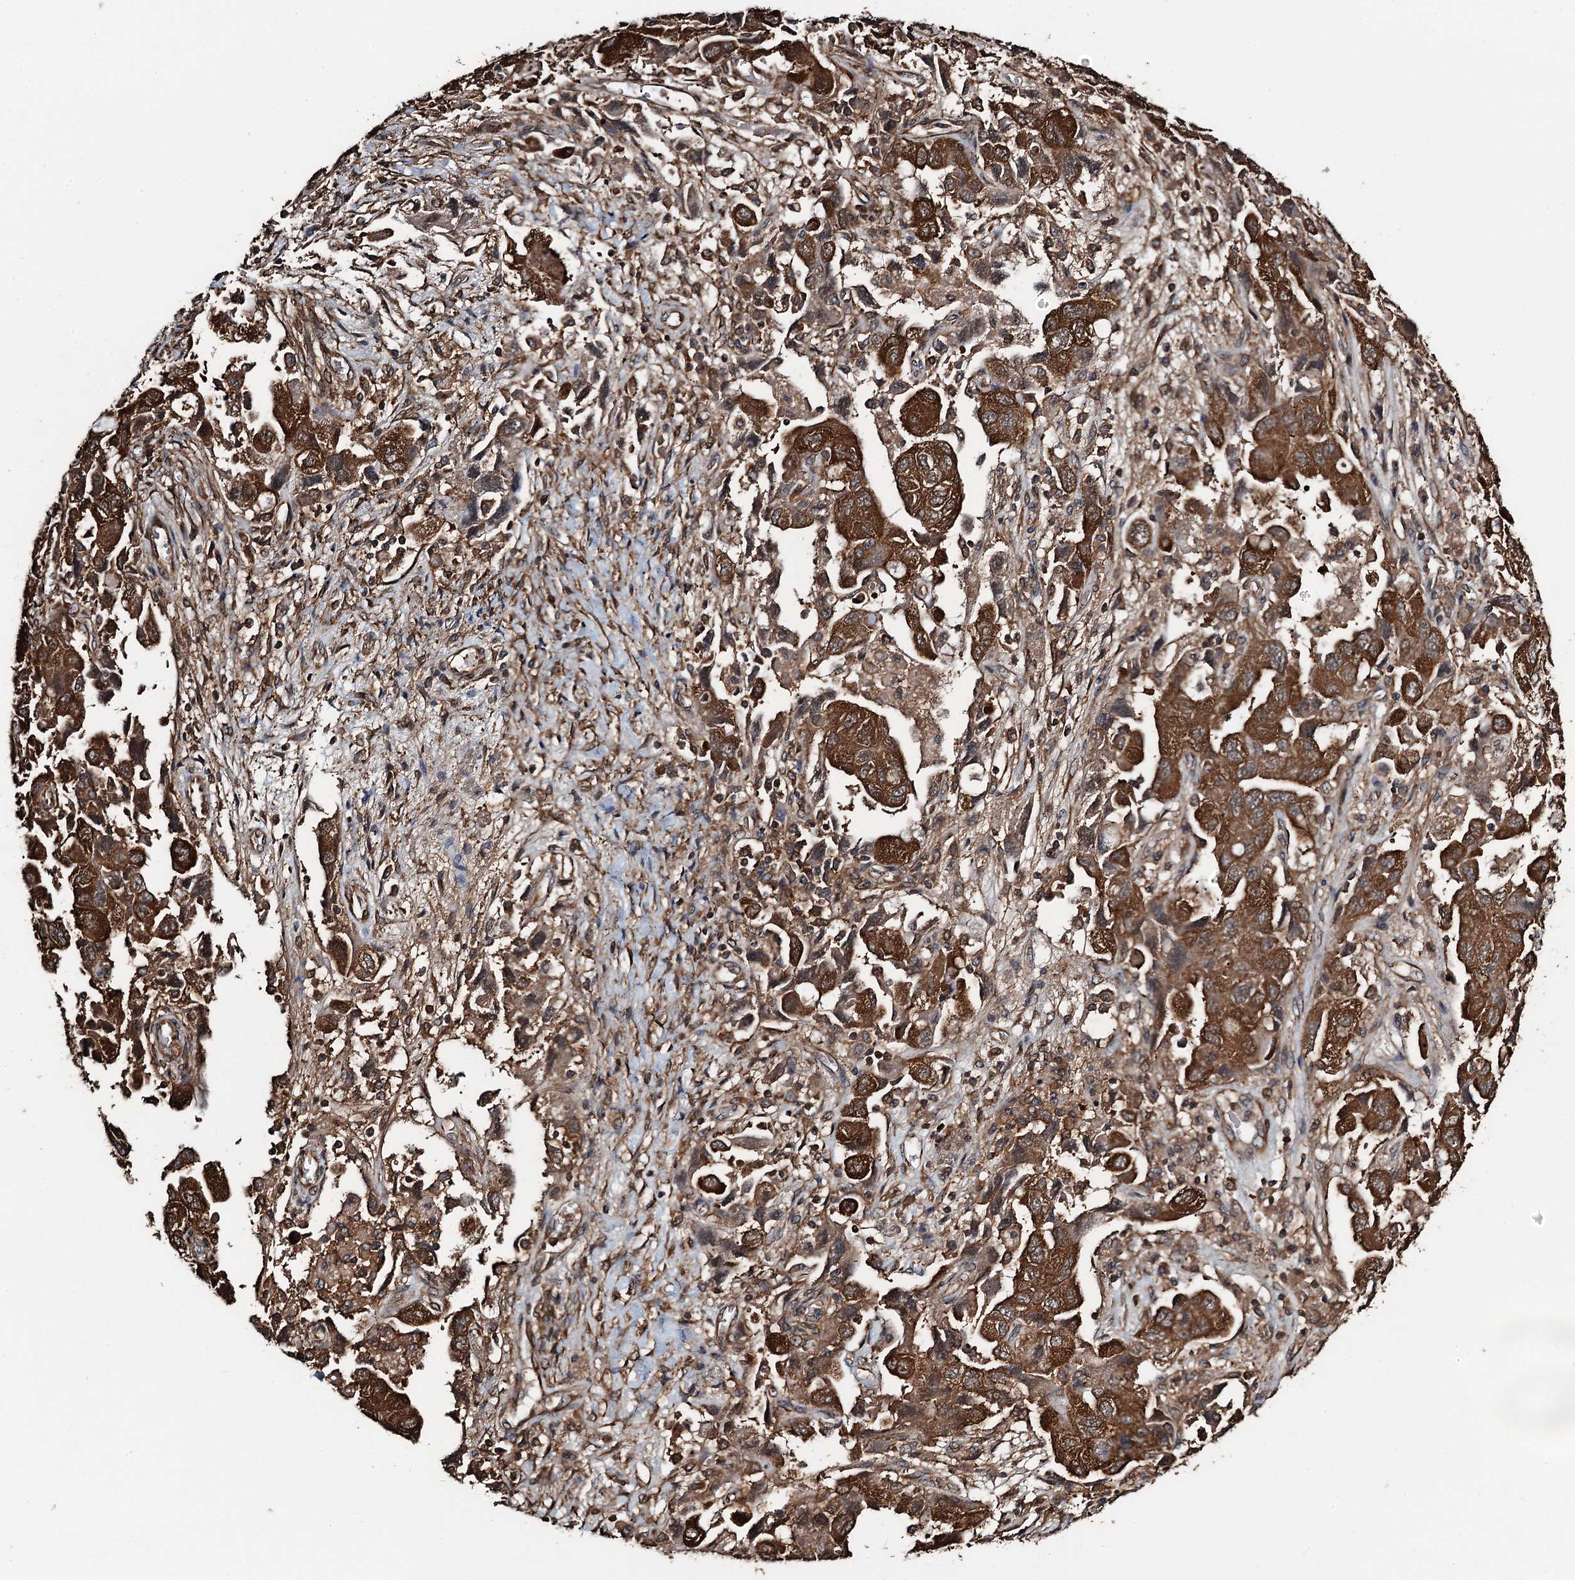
{"staining": {"intensity": "strong", "quantity": ">75%", "location": "cytoplasmic/membranous"}, "tissue": "ovarian cancer", "cell_type": "Tumor cells", "image_type": "cancer", "snomed": [{"axis": "morphology", "description": "Carcinoma, NOS"}, {"axis": "morphology", "description": "Cystadenocarcinoma, serous, NOS"}, {"axis": "topography", "description": "Ovary"}], "caption": "Immunohistochemistry (IHC) (DAB (3,3'-diaminobenzidine)) staining of human ovarian serous cystadenocarcinoma demonstrates strong cytoplasmic/membranous protein positivity in about >75% of tumor cells.", "gene": "WHAMM", "patient": {"sex": "female", "age": 69}}